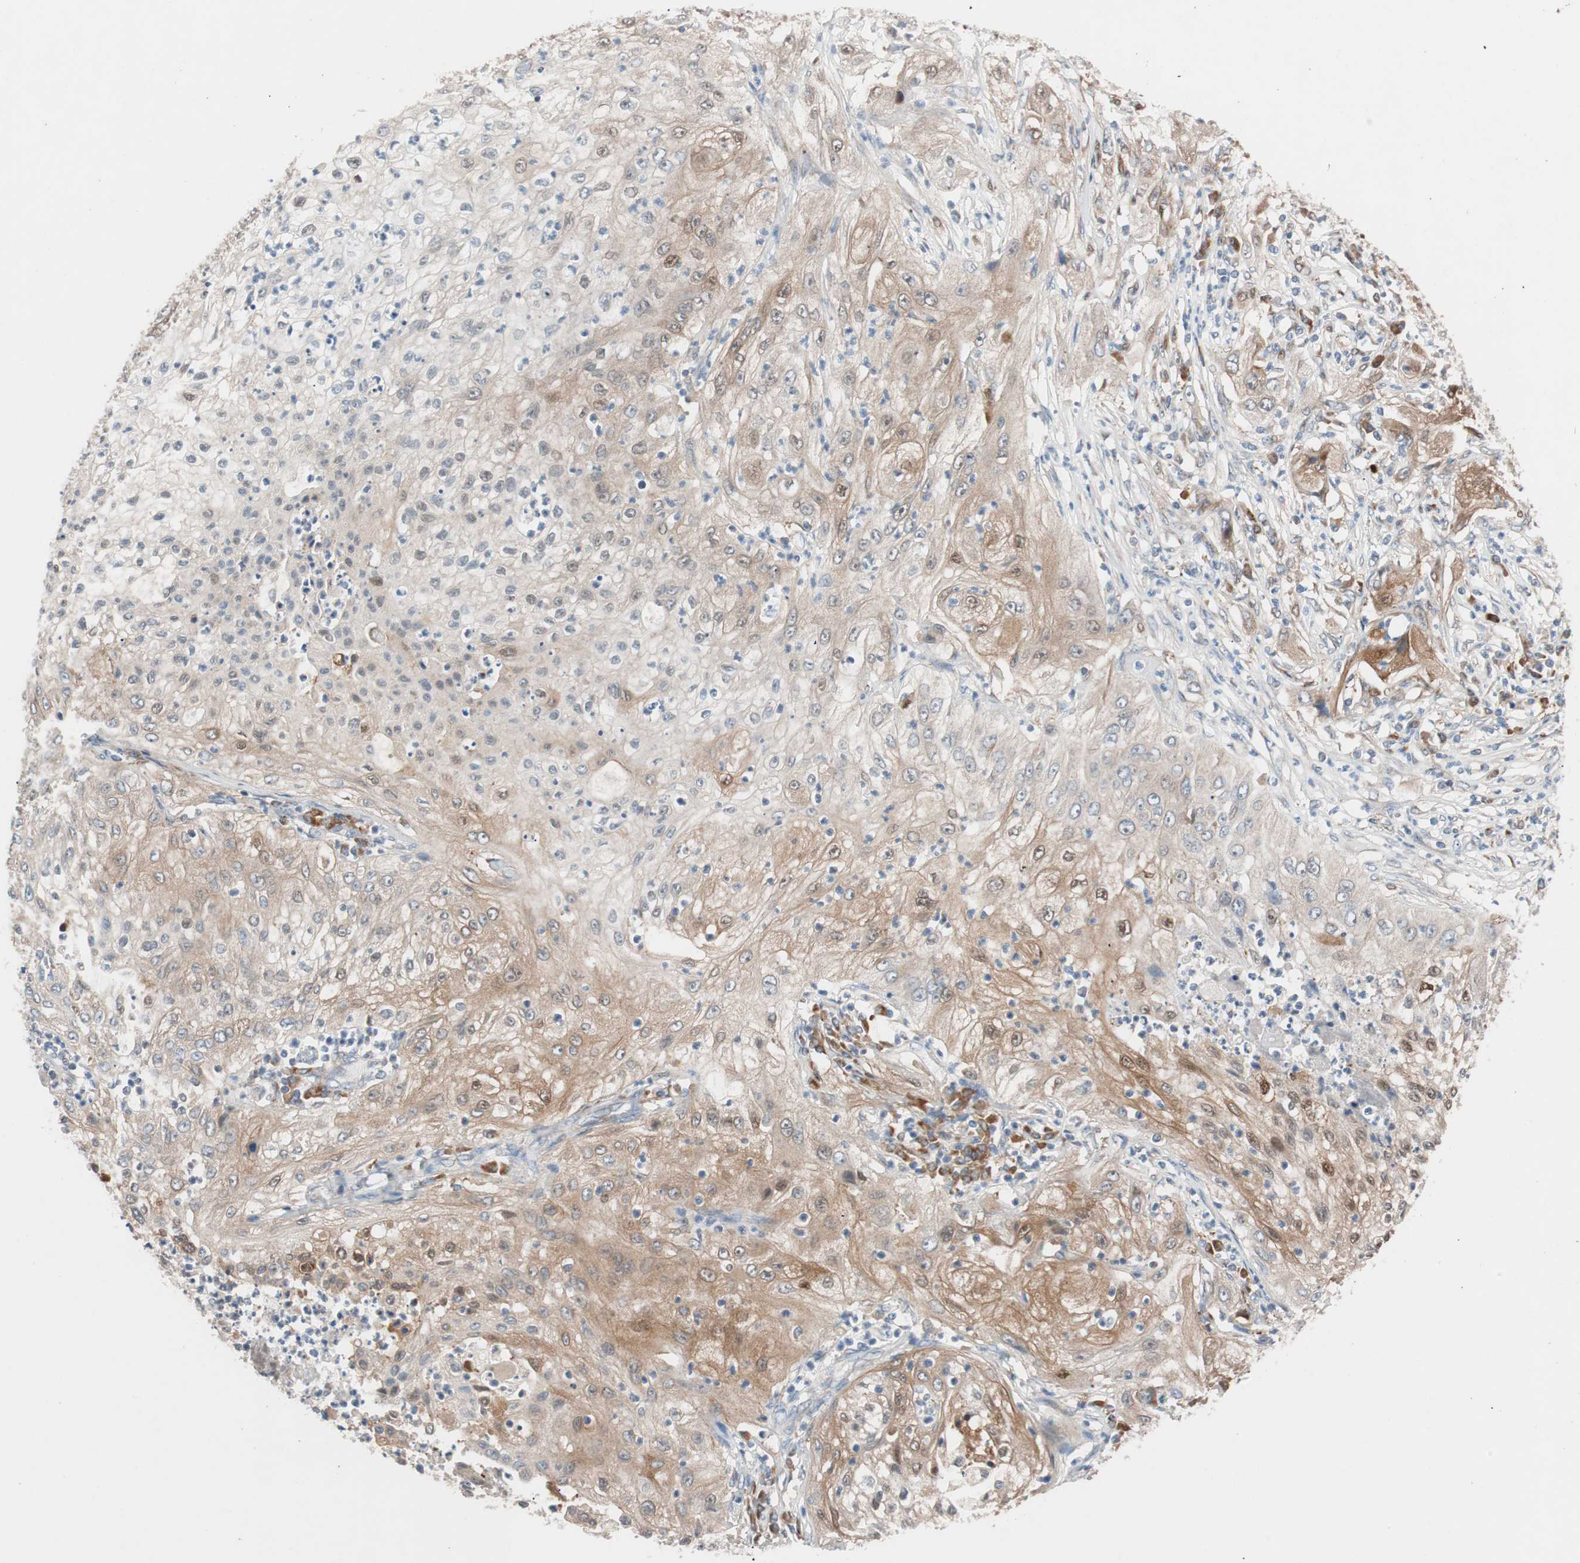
{"staining": {"intensity": "moderate", "quantity": ">75%", "location": "cytoplasmic/membranous,nuclear"}, "tissue": "lung cancer", "cell_type": "Tumor cells", "image_type": "cancer", "snomed": [{"axis": "morphology", "description": "Inflammation, NOS"}, {"axis": "morphology", "description": "Squamous cell carcinoma, NOS"}, {"axis": "topography", "description": "Lymph node"}, {"axis": "topography", "description": "Soft tissue"}, {"axis": "topography", "description": "Lung"}], "caption": "Human lung cancer (squamous cell carcinoma) stained for a protein (brown) reveals moderate cytoplasmic/membranous and nuclear positive positivity in about >75% of tumor cells.", "gene": "FAAH", "patient": {"sex": "male", "age": 66}}